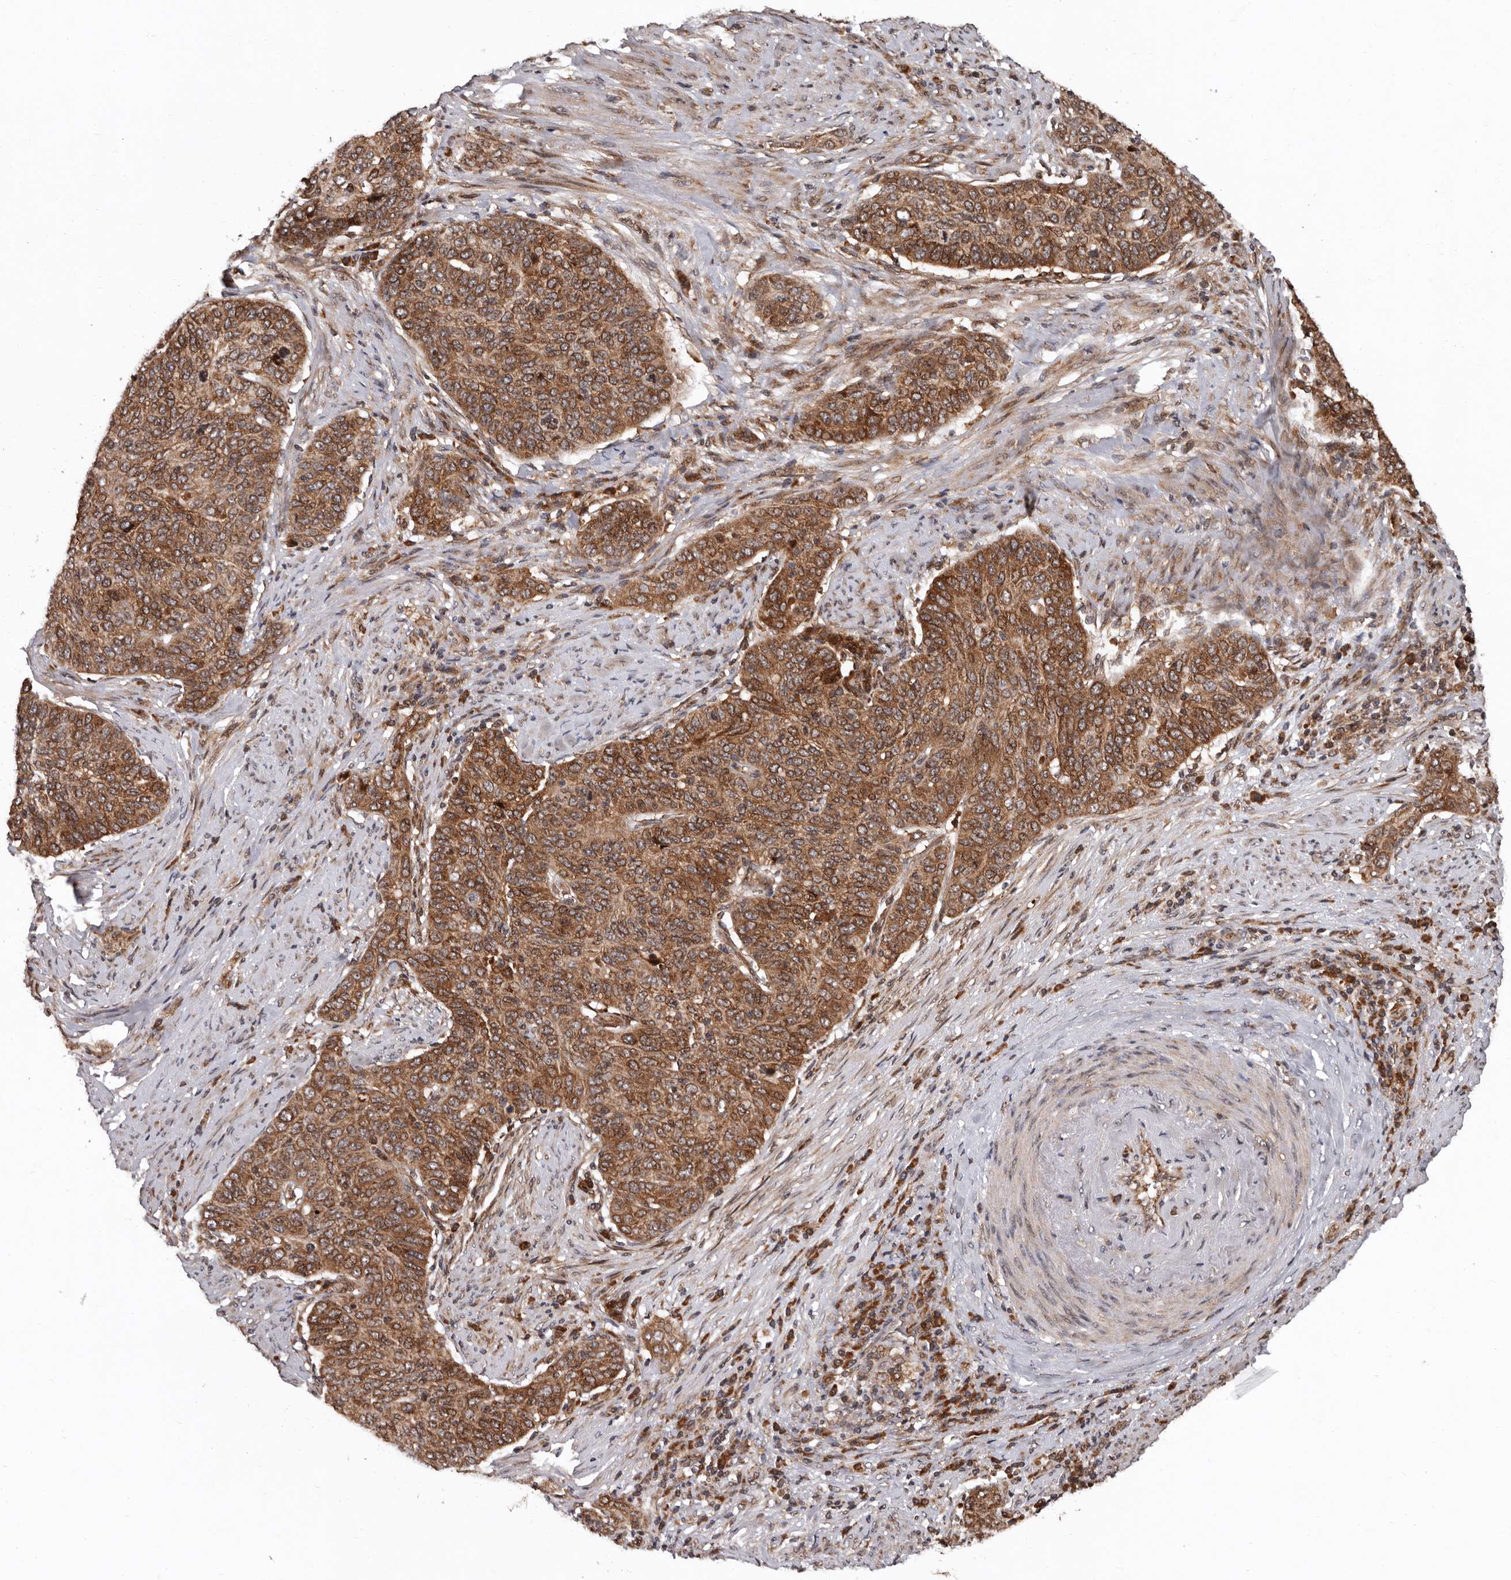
{"staining": {"intensity": "moderate", "quantity": ">75%", "location": "cytoplasmic/membranous"}, "tissue": "cervical cancer", "cell_type": "Tumor cells", "image_type": "cancer", "snomed": [{"axis": "morphology", "description": "Squamous cell carcinoma, NOS"}, {"axis": "topography", "description": "Cervix"}], "caption": "Brown immunohistochemical staining in cervical squamous cell carcinoma demonstrates moderate cytoplasmic/membranous staining in about >75% of tumor cells.", "gene": "WEE2", "patient": {"sex": "female", "age": 60}}